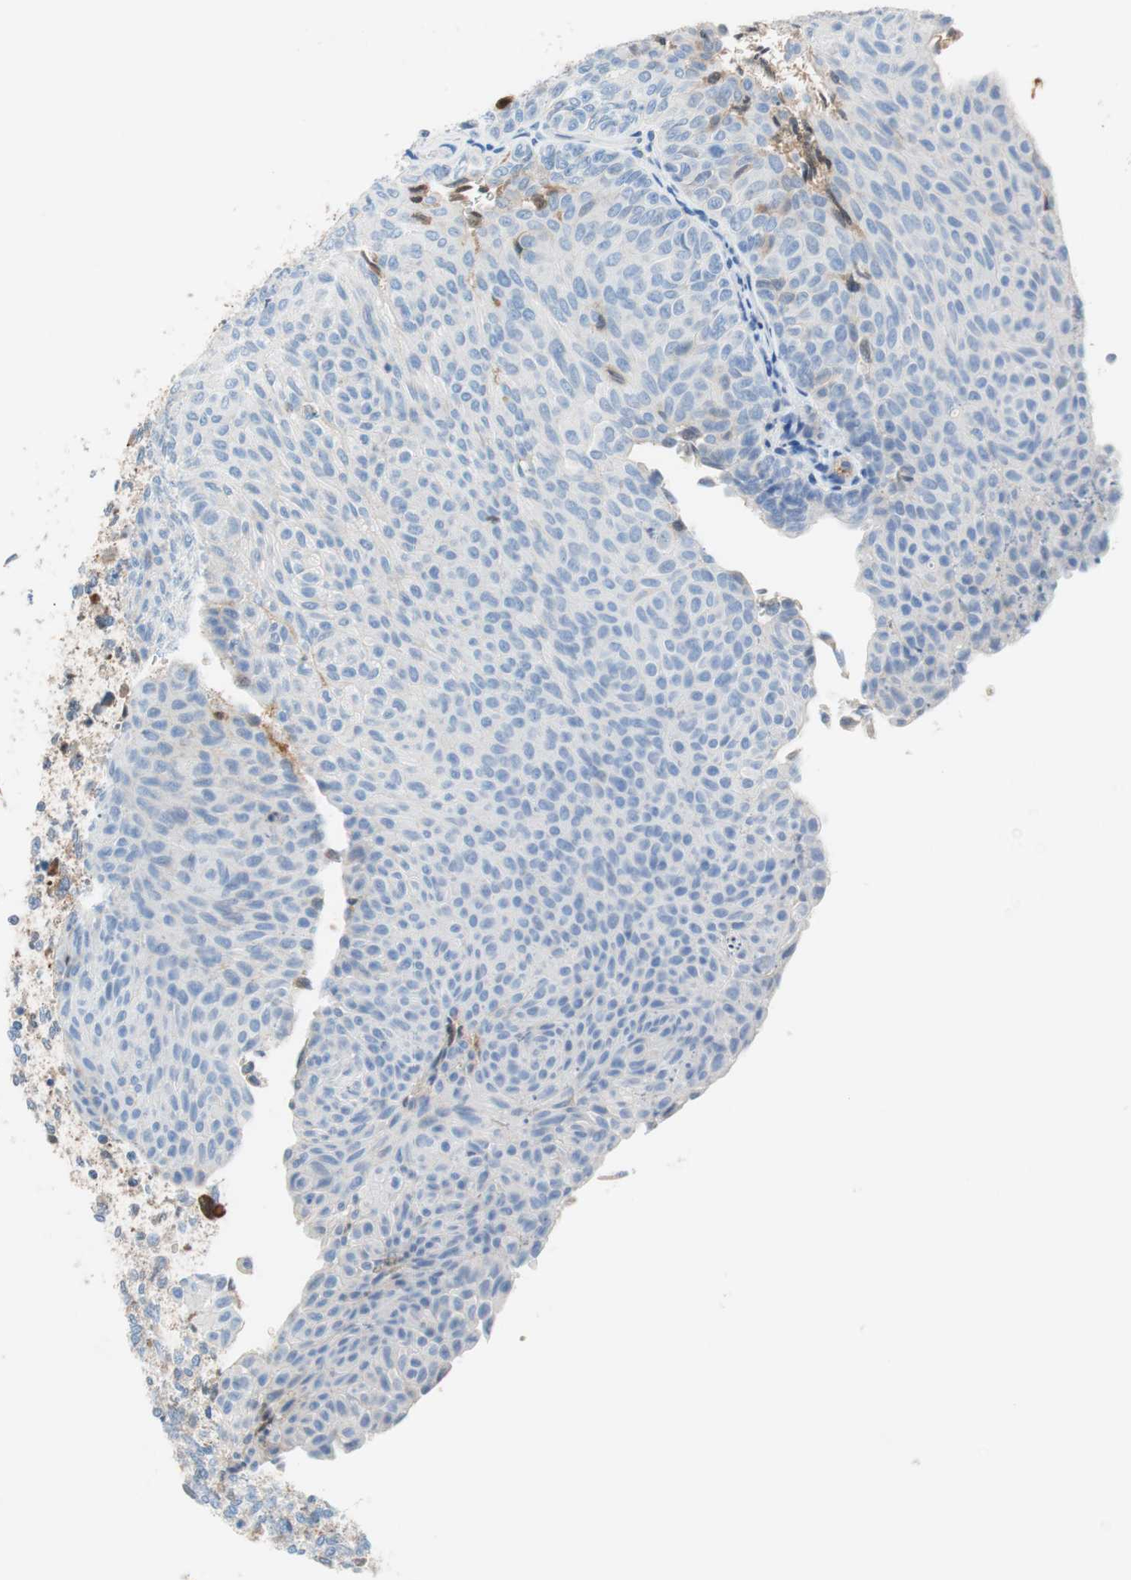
{"staining": {"intensity": "negative", "quantity": "none", "location": "none"}, "tissue": "urothelial cancer", "cell_type": "Tumor cells", "image_type": "cancer", "snomed": [{"axis": "morphology", "description": "Urothelial carcinoma, Low grade"}, {"axis": "topography", "description": "Urinary bladder"}], "caption": "Tumor cells are negative for brown protein staining in low-grade urothelial carcinoma.", "gene": "RBP4", "patient": {"sex": "male", "age": 78}}